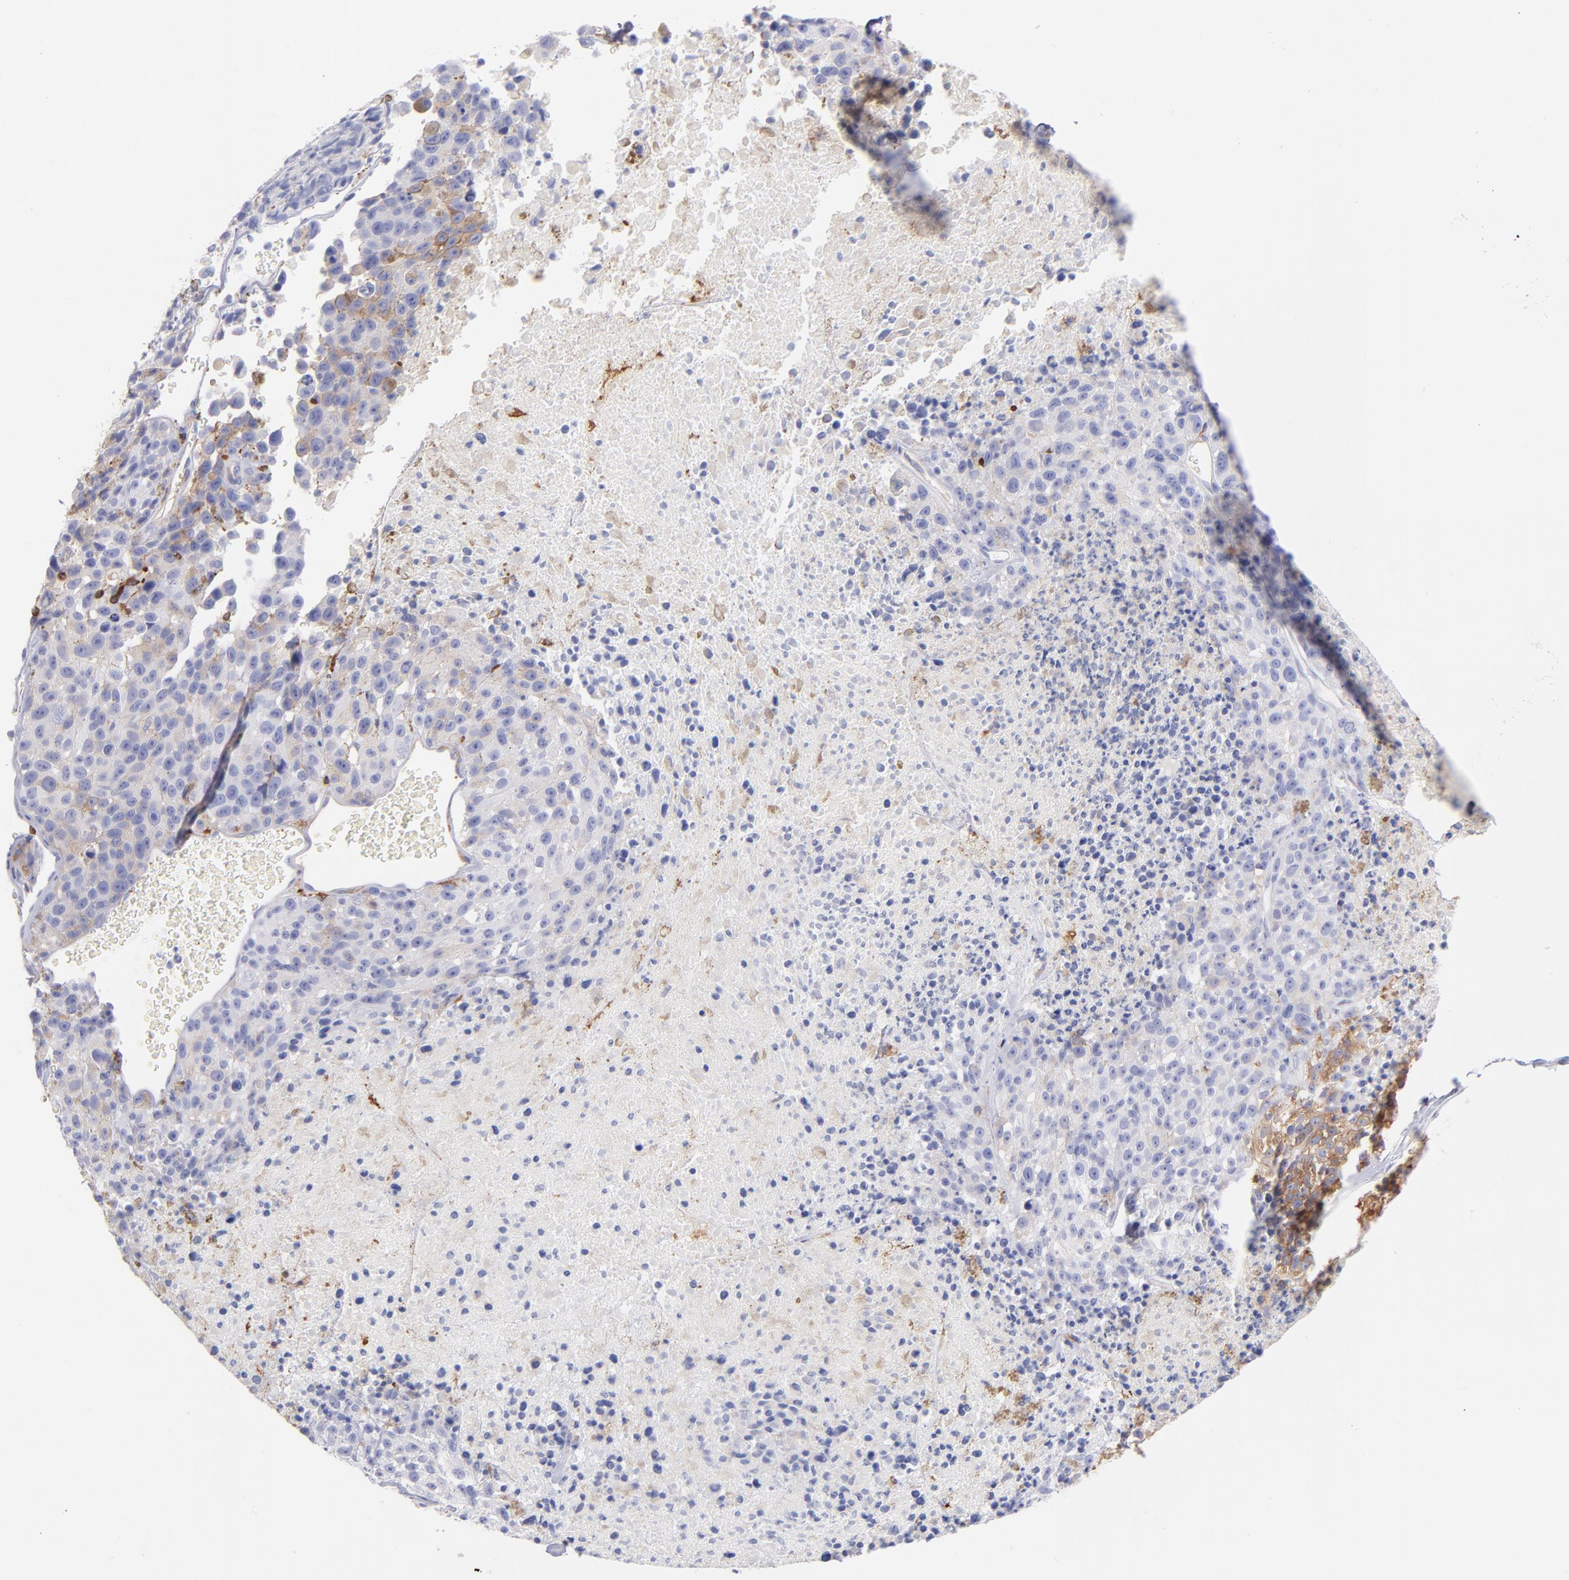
{"staining": {"intensity": "moderate", "quantity": "25%-75%", "location": "cytoplasmic/membranous"}, "tissue": "melanoma", "cell_type": "Tumor cells", "image_type": "cancer", "snomed": [{"axis": "morphology", "description": "Malignant melanoma, Metastatic site"}, {"axis": "topography", "description": "Cerebral cortex"}], "caption": "Brown immunohistochemical staining in human melanoma exhibits moderate cytoplasmic/membranous expression in approximately 25%-75% of tumor cells. (IHC, brightfield microscopy, high magnification).", "gene": "PRKCA", "patient": {"sex": "female", "age": 52}}